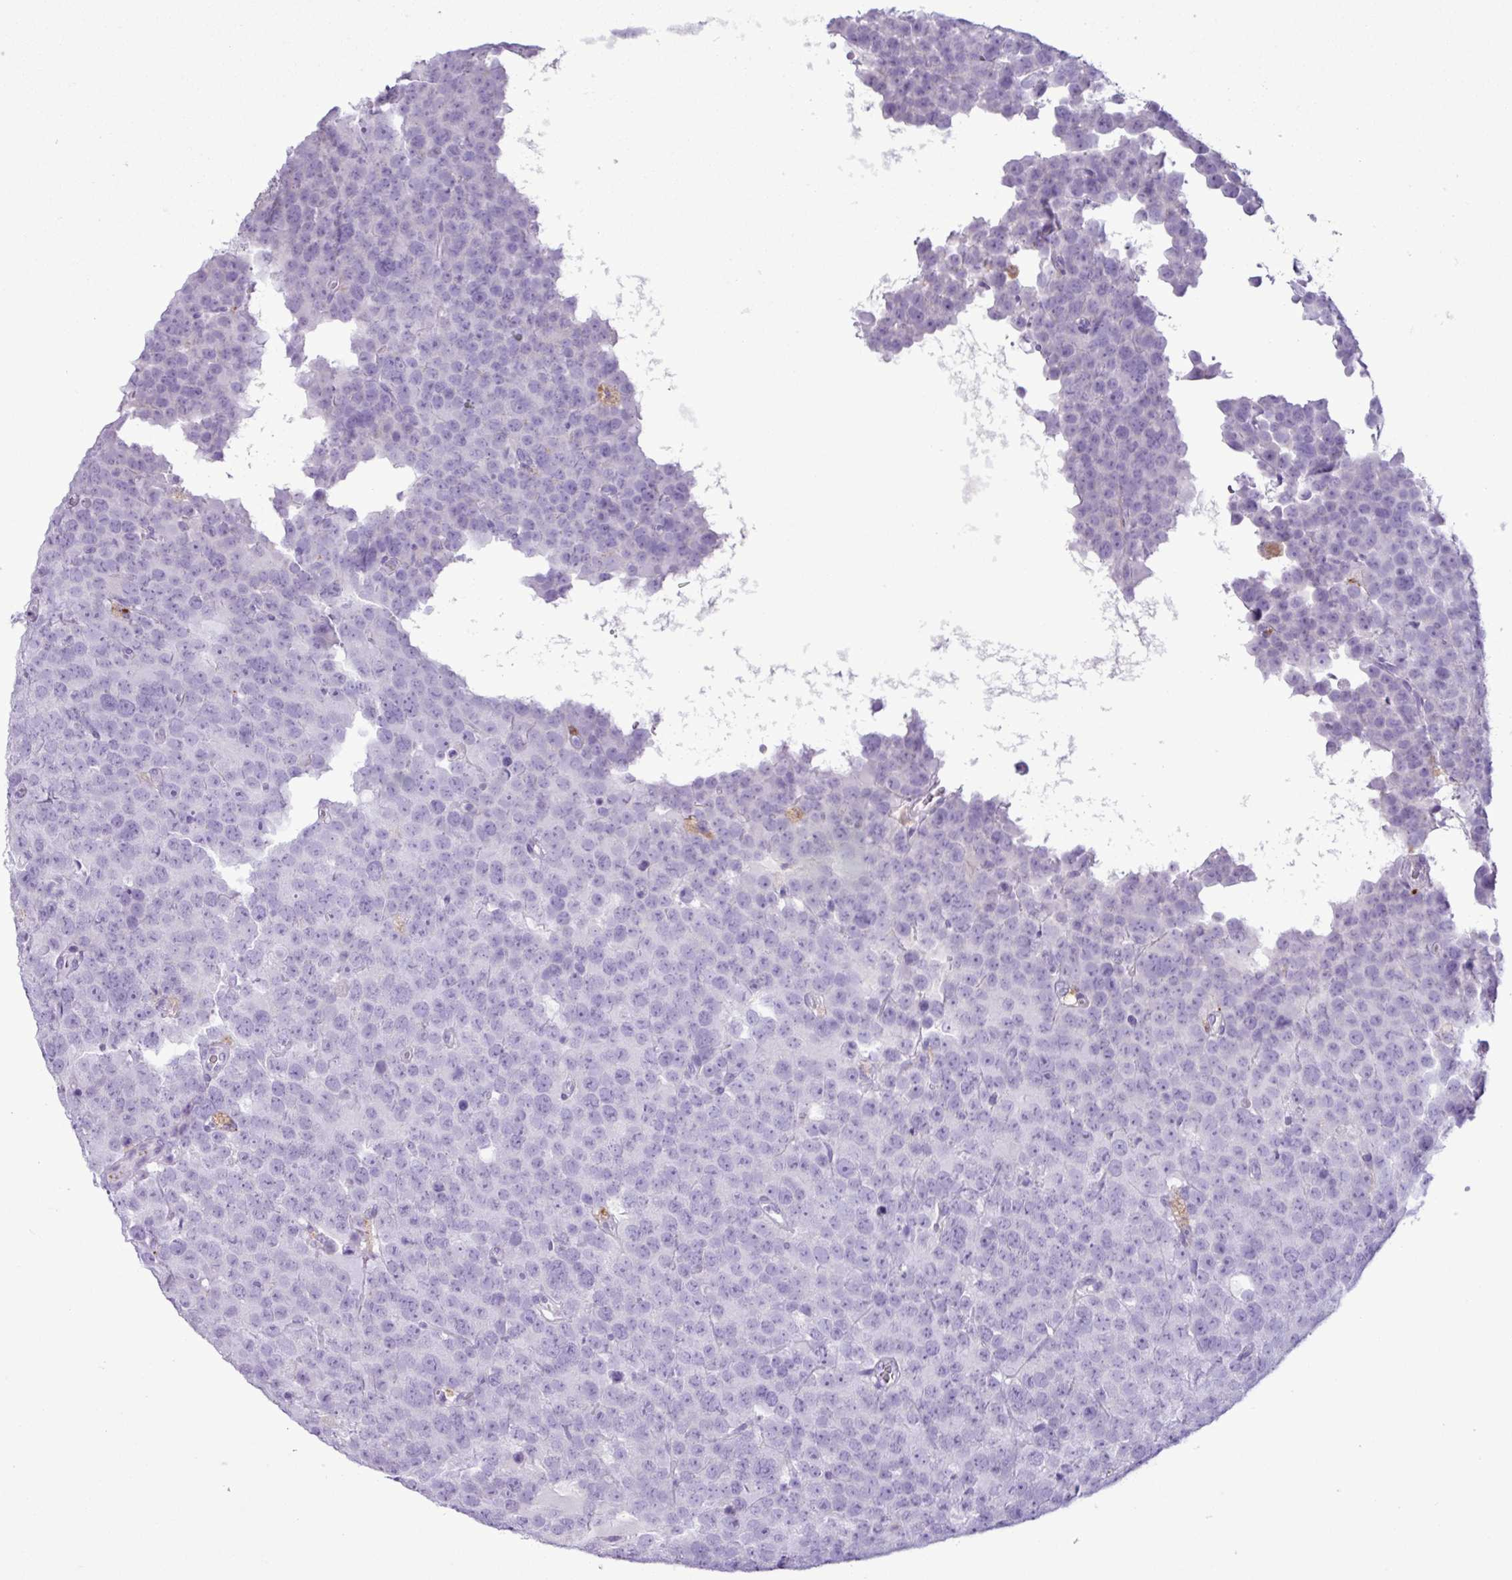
{"staining": {"intensity": "negative", "quantity": "none", "location": "none"}, "tissue": "testis cancer", "cell_type": "Tumor cells", "image_type": "cancer", "snomed": [{"axis": "morphology", "description": "Seminoma, NOS"}, {"axis": "topography", "description": "Testis"}], "caption": "A micrograph of human seminoma (testis) is negative for staining in tumor cells.", "gene": "TMEM200C", "patient": {"sex": "male", "age": 71}}